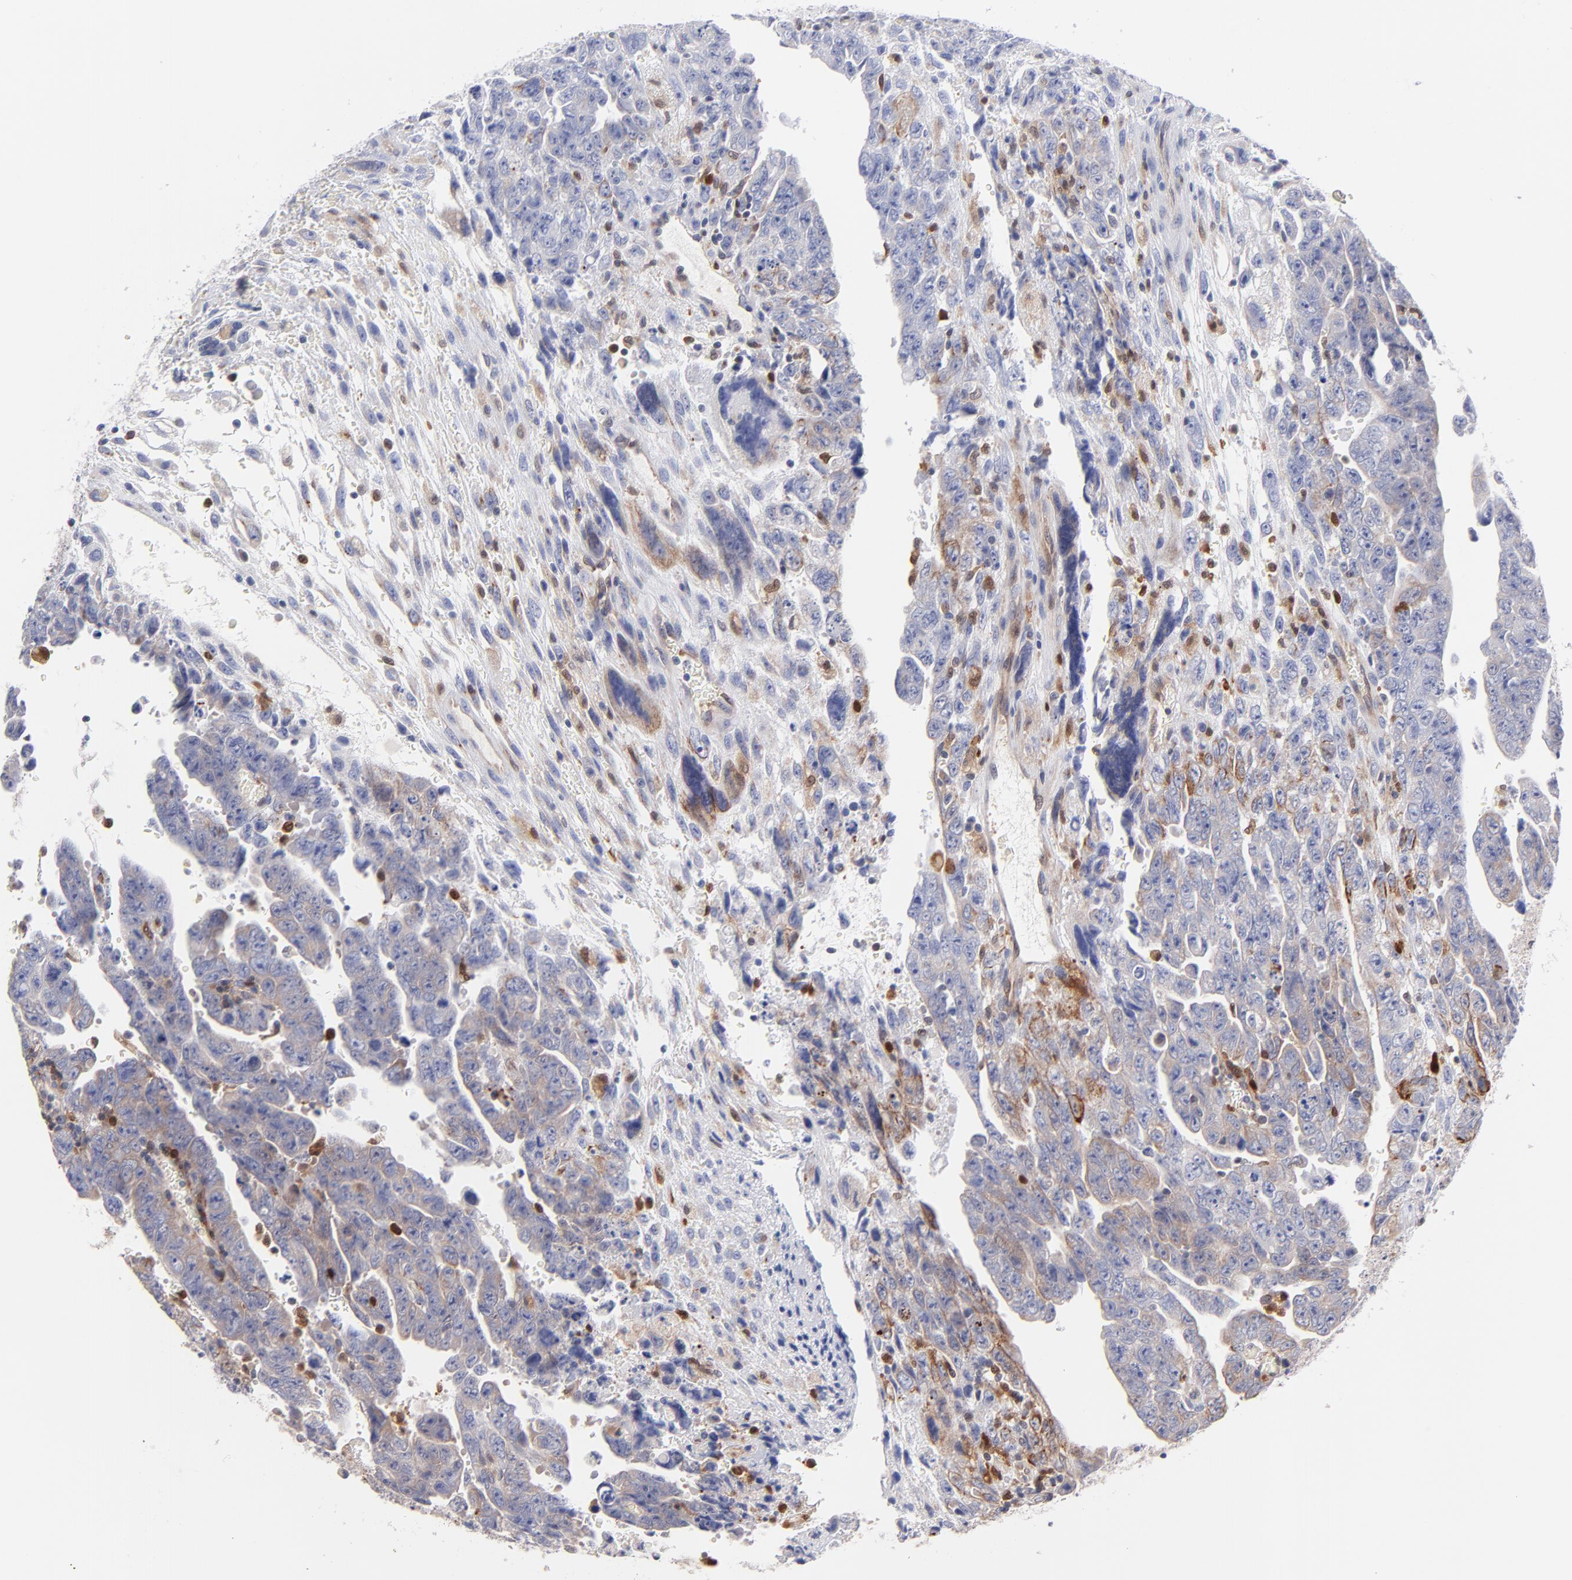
{"staining": {"intensity": "weak", "quantity": "25%-75%", "location": "cytoplasmic/membranous"}, "tissue": "testis cancer", "cell_type": "Tumor cells", "image_type": "cancer", "snomed": [{"axis": "morphology", "description": "Carcinoma, Embryonal, NOS"}, {"axis": "topography", "description": "Testis"}], "caption": "Immunohistochemical staining of human testis cancer shows low levels of weak cytoplasmic/membranous protein expression in about 25%-75% of tumor cells.", "gene": "BID", "patient": {"sex": "male", "age": 28}}